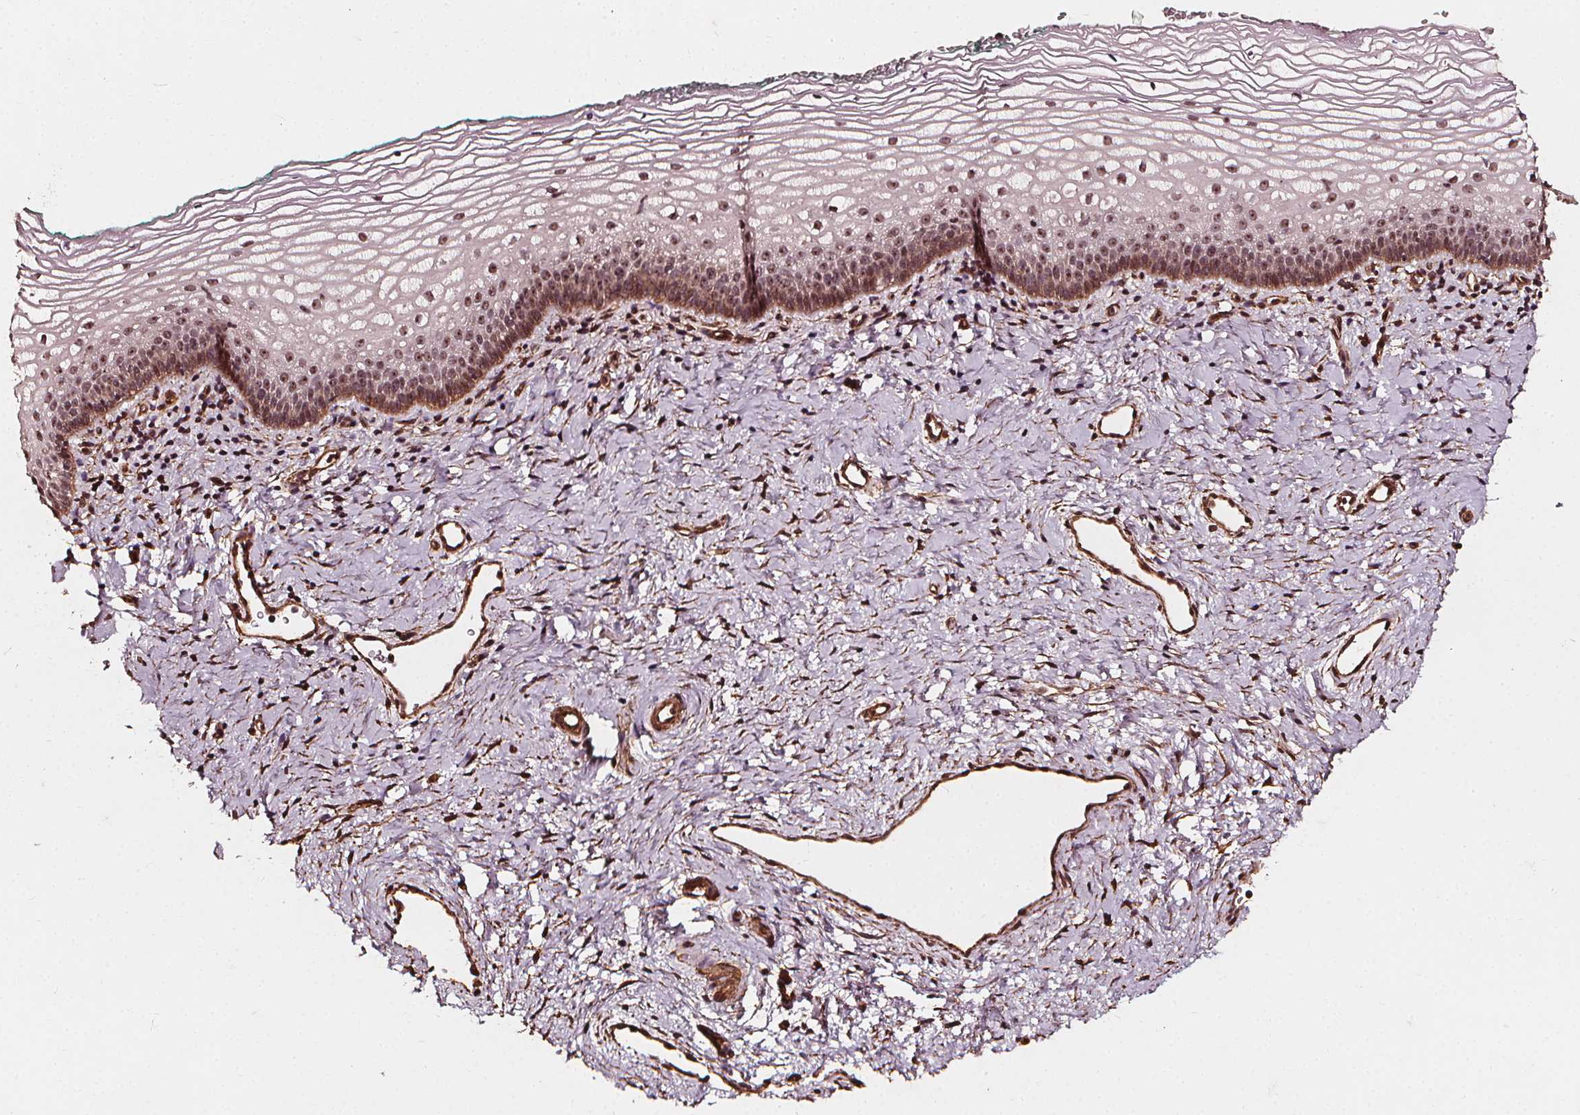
{"staining": {"intensity": "strong", "quantity": "25%-75%", "location": "nuclear"}, "tissue": "vagina", "cell_type": "Squamous epithelial cells", "image_type": "normal", "snomed": [{"axis": "morphology", "description": "Normal tissue, NOS"}, {"axis": "topography", "description": "Vagina"}], "caption": "Immunohistochemical staining of unremarkable human vagina demonstrates high levels of strong nuclear staining in about 25%-75% of squamous epithelial cells.", "gene": "EXOSC9", "patient": {"sex": "female", "age": 44}}